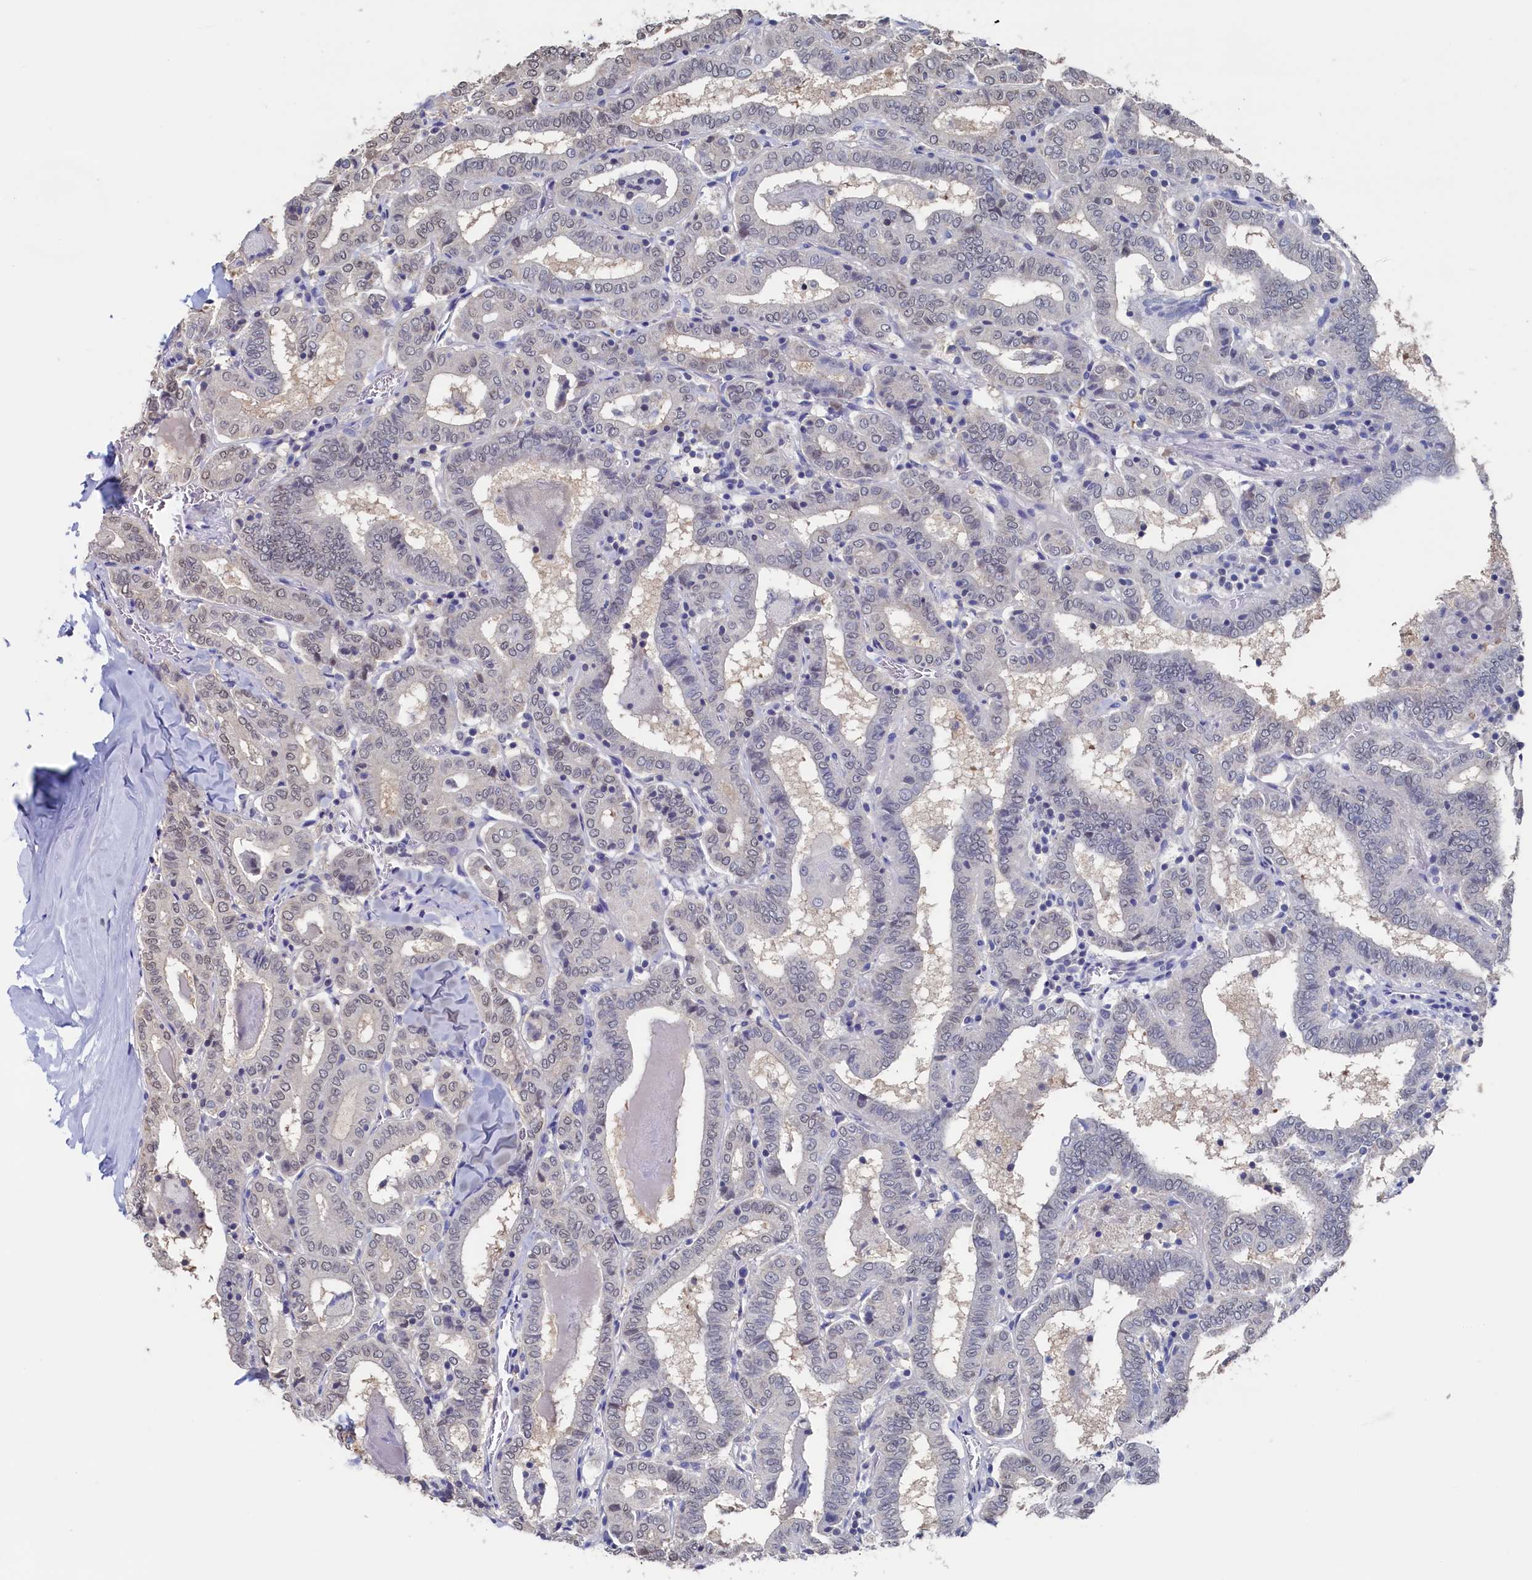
{"staining": {"intensity": "negative", "quantity": "none", "location": "none"}, "tissue": "thyroid cancer", "cell_type": "Tumor cells", "image_type": "cancer", "snomed": [{"axis": "morphology", "description": "Papillary adenocarcinoma, NOS"}, {"axis": "topography", "description": "Thyroid gland"}], "caption": "Tumor cells are negative for brown protein staining in thyroid papillary adenocarcinoma. (DAB (3,3'-diaminobenzidine) IHC with hematoxylin counter stain).", "gene": "C11orf54", "patient": {"sex": "female", "age": 72}}